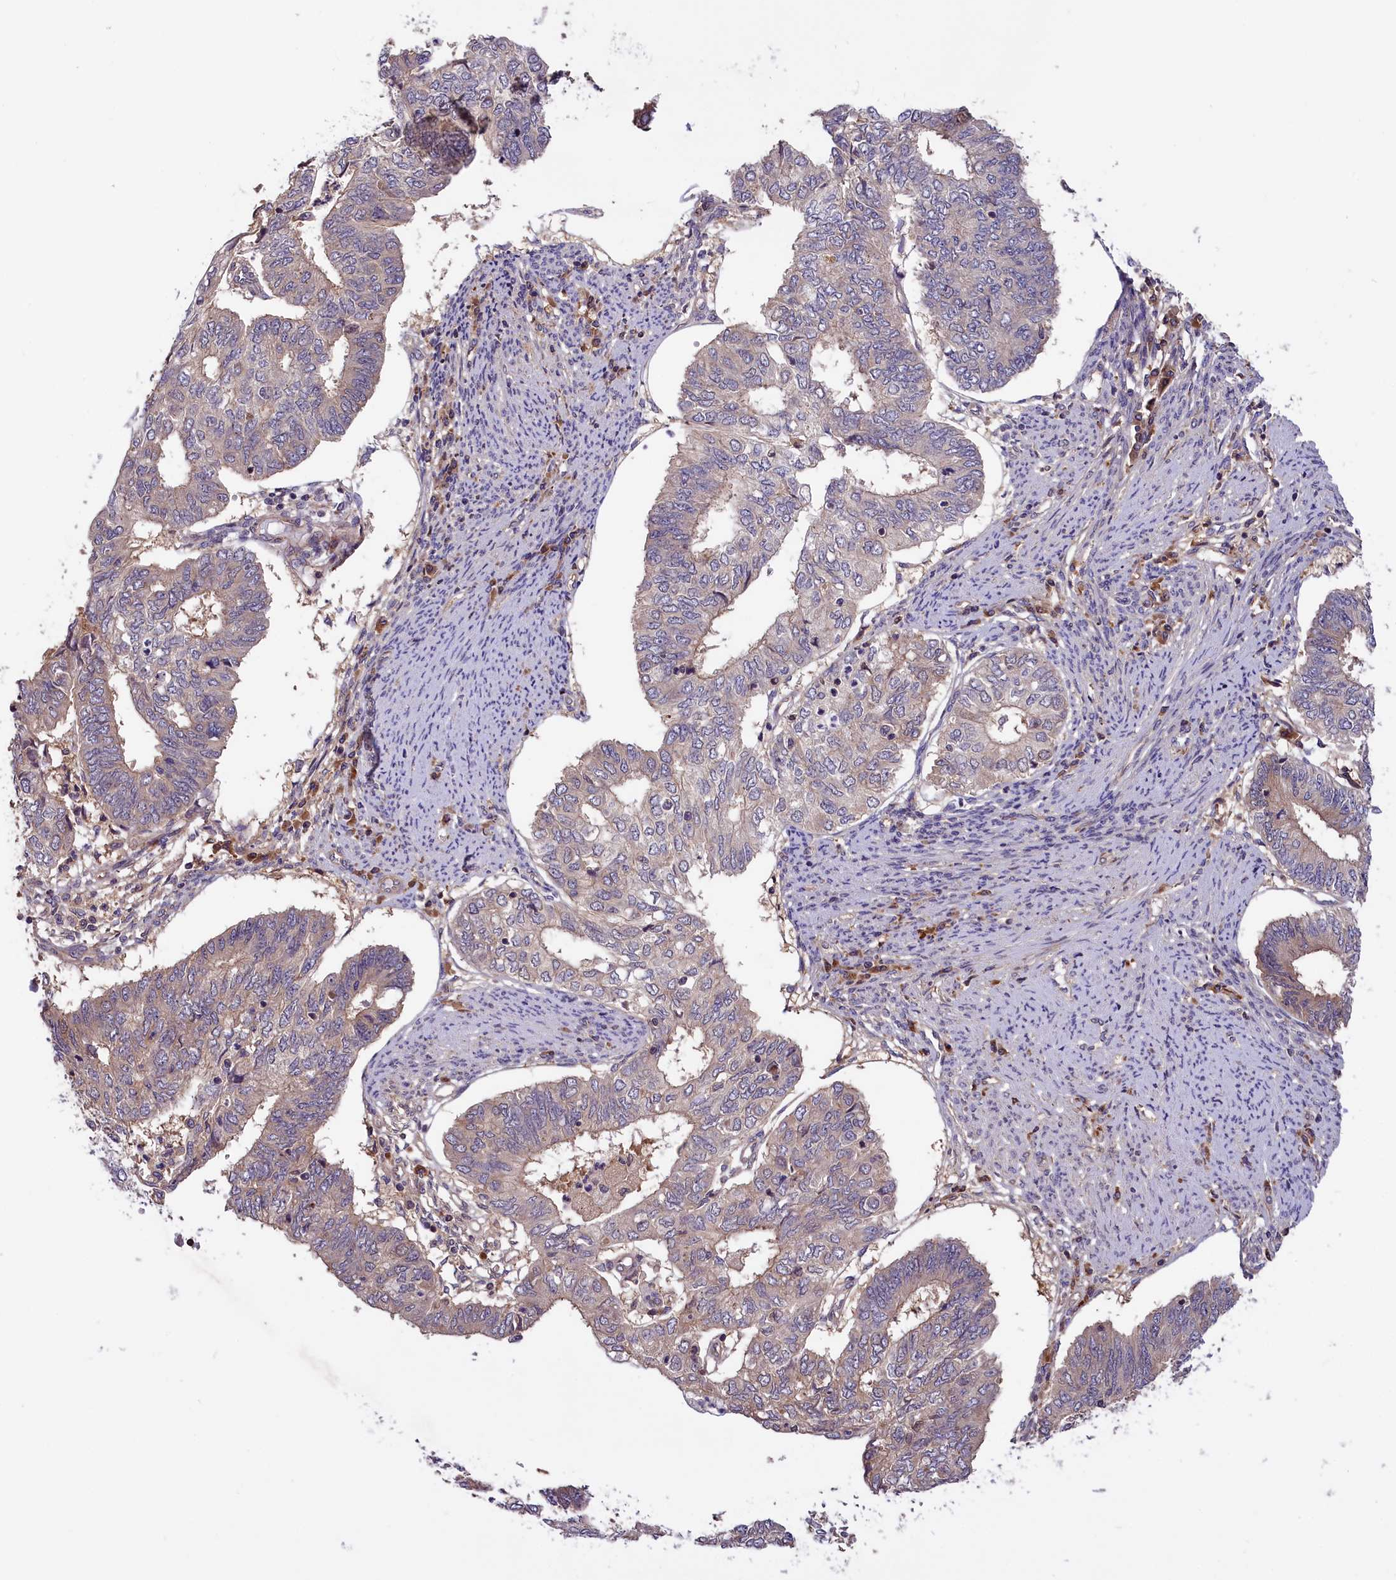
{"staining": {"intensity": "weak", "quantity": "<25%", "location": "cytoplasmic/membranous"}, "tissue": "endometrial cancer", "cell_type": "Tumor cells", "image_type": "cancer", "snomed": [{"axis": "morphology", "description": "Adenocarcinoma, NOS"}, {"axis": "topography", "description": "Endometrium"}], "caption": "An immunohistochemistry (IHC) micrograph of adenocarcinoma (endometrial) is shown. There is no staining in tumor cells of adenocarcinoma (endometrial).", "gene": "SETD6", "patient": {"sex": "female", "age": 68}}